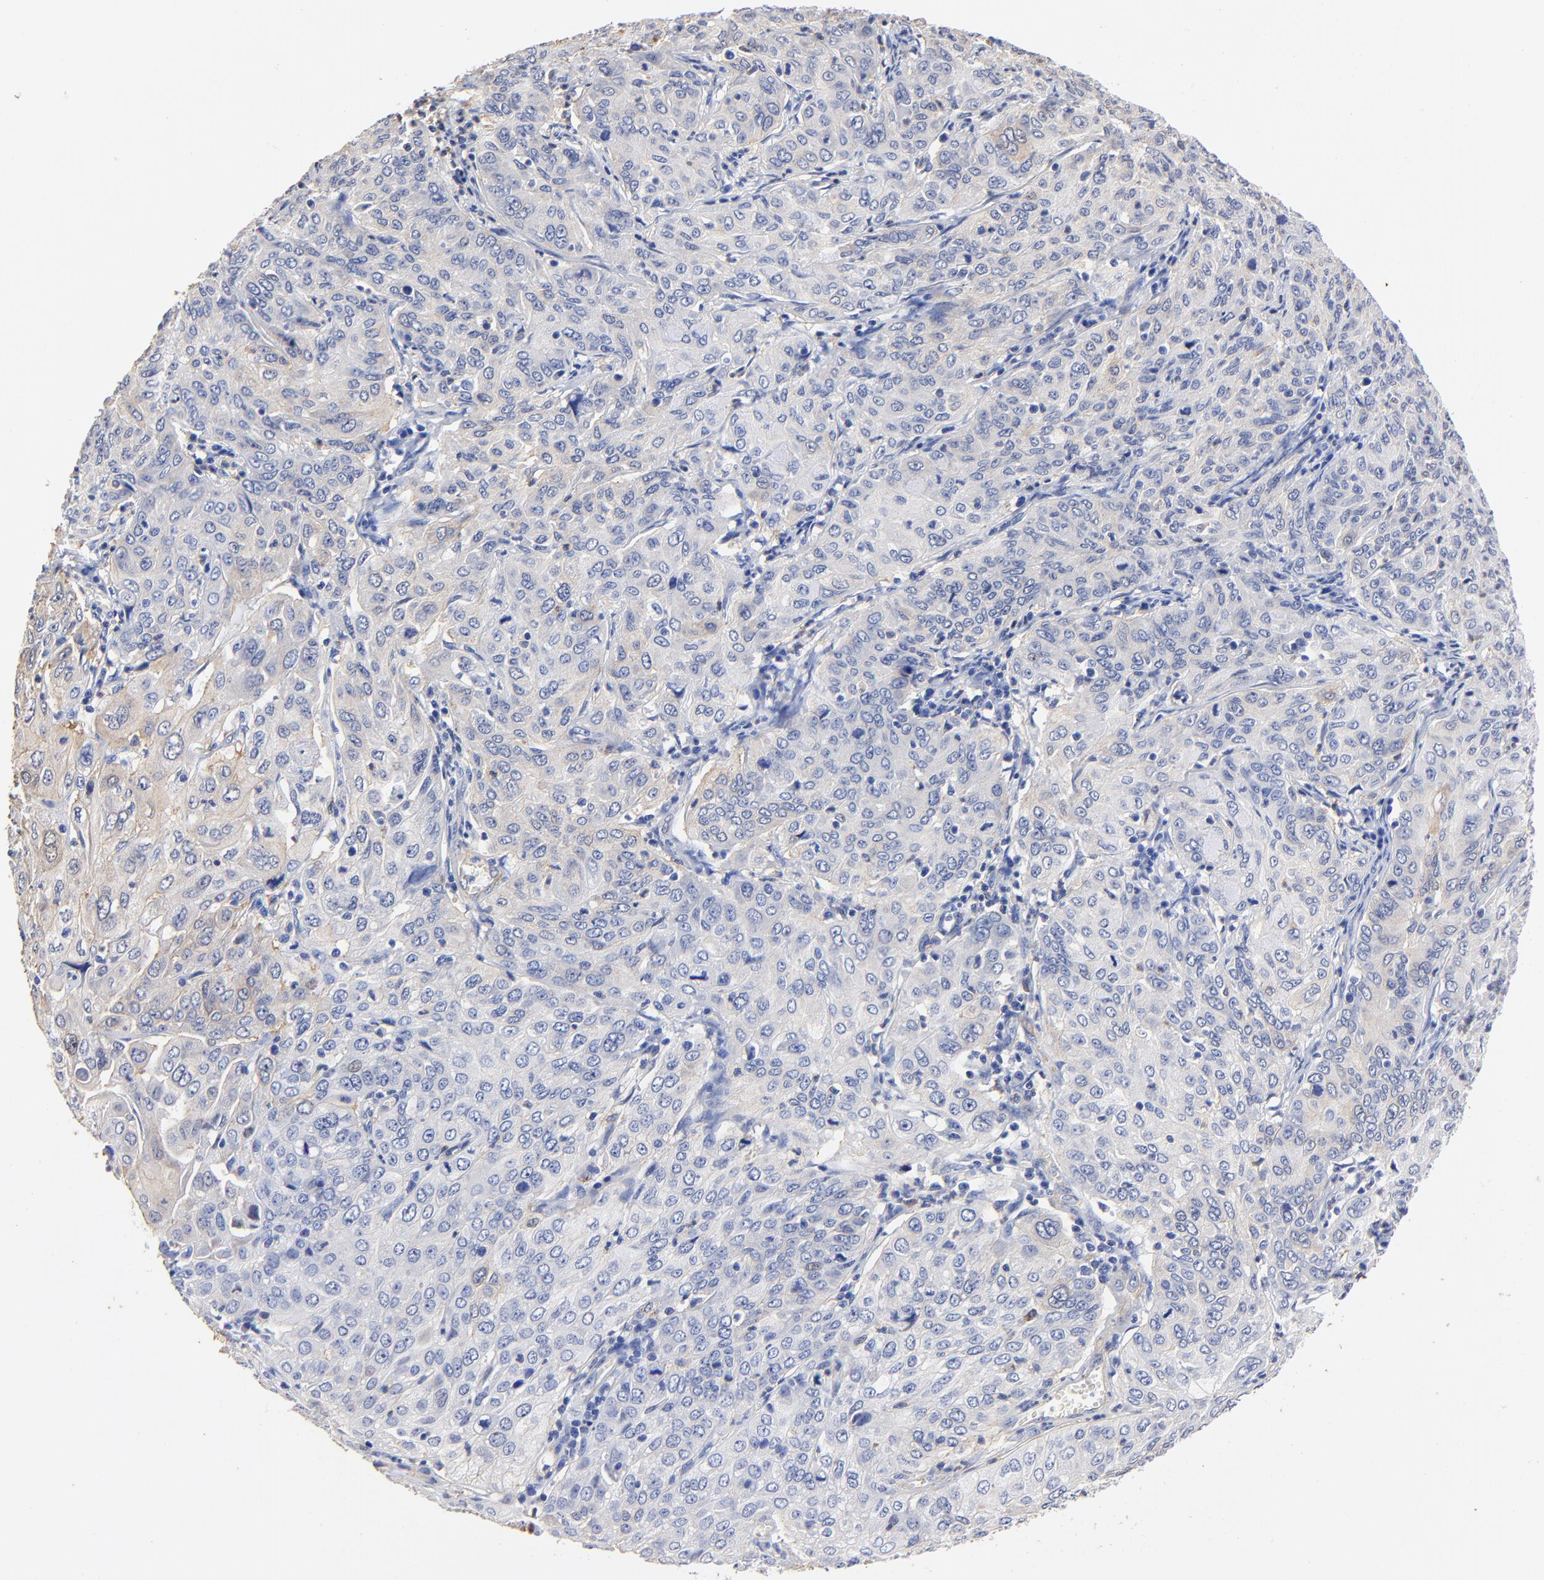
{"staining": {"intensity": "negative", "quantity": "none", "location": "none"}, "tissue": "cervical cancer", "cell_type": "Tumor cells", "image_type": "cancer", "snomed": [{"axis": "morphology", "description": "Squamous cell carcinoma, NOS"}, {"axis": "topography", "description": "Cervix"}], "caption": "Immunohistochemistry (IHC) photomicrograph of neoplastic tissue: cervical cancer stained with DAB shows no significant protein expression in tumor cells.", "gene": "TAGLN2", "patient": {"sex": "female", "age": 38}}